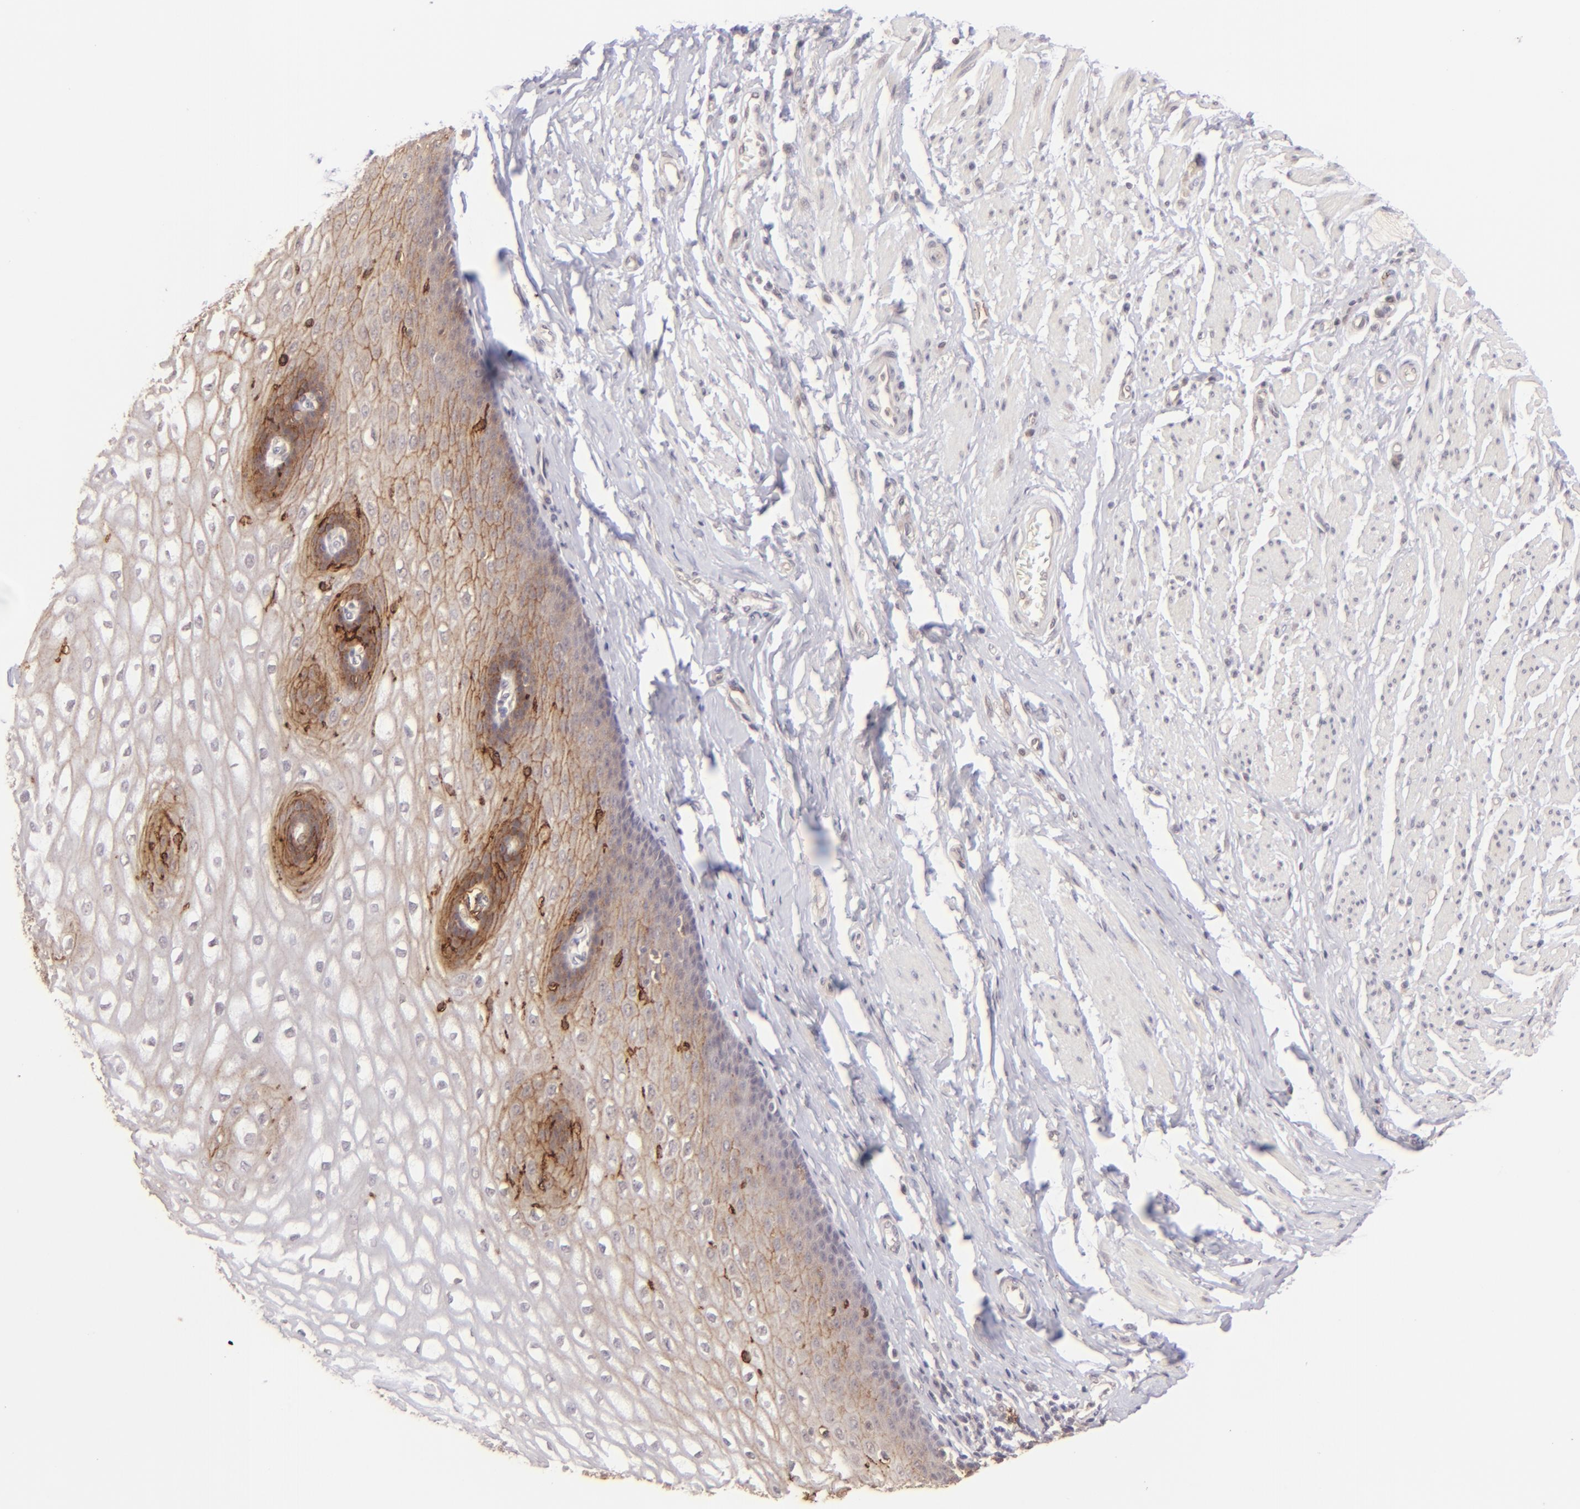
{"staining": {"intensity": "moderate", "quantity": "25%-75%", "location": "cytoplasmic/membranous"}, "tissue": "esophagus", "cell_type": "Squamous epithelial cells", "image_type": "normal", "snomed": [{"axis": "morphology", "description": "Normal tissue, NOS"}, {"axis": "topography", "description": "Esophagus"}], "caption": "Immunohistochemical staining of unremarkable esophagus exhibits medium levels of moderate cytoplasmic/membranous positivity in about 25%-75% of squamous epithelial cells. (DAB (3,3'-diaminobenzidine) = brown stain, brightfield microscopy at high magnification).", "gene": "CLDN1", "patient": {"sex": "male", "age": 70}}